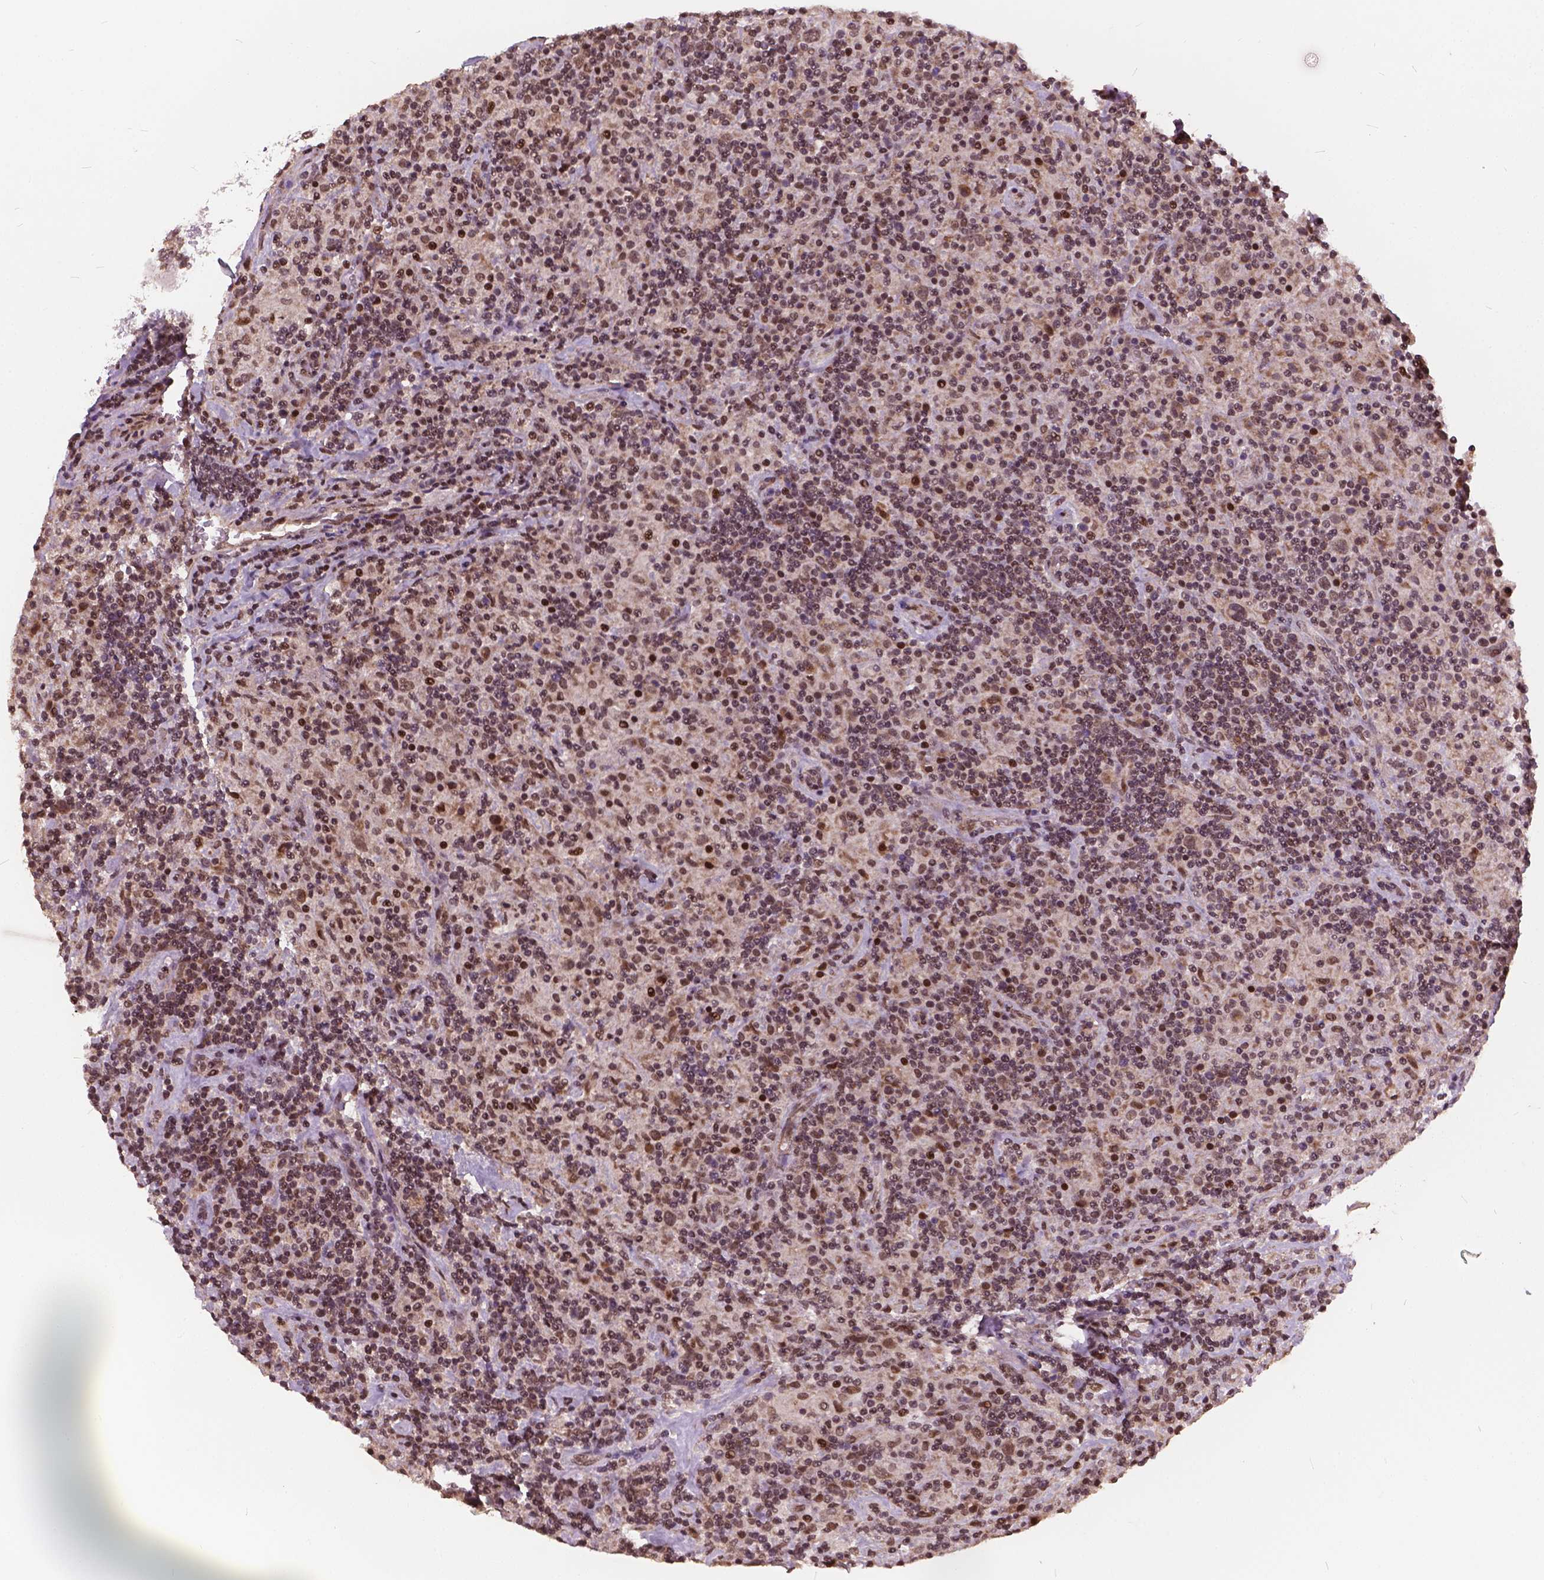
{"staining": {"intensity": "moderate", "quantity": ">75%", "location": "nuclear"}, "tissue": "lymphoma", "cell_type": "Tumor cells", "image_type": "cancer", "snomed": [{"axis": "morphology", "description": "Hodgkin's disease, NOS"}, {"axis": "topography", "description": "Lymph node"}], "caption": "Immunohistochemistry of human lymphoma shows medium levels of moderate nuclear expression in about >75% of tumor cells.", "gene": "GPS2", "patient": {"sex": "male", "age": 70}}